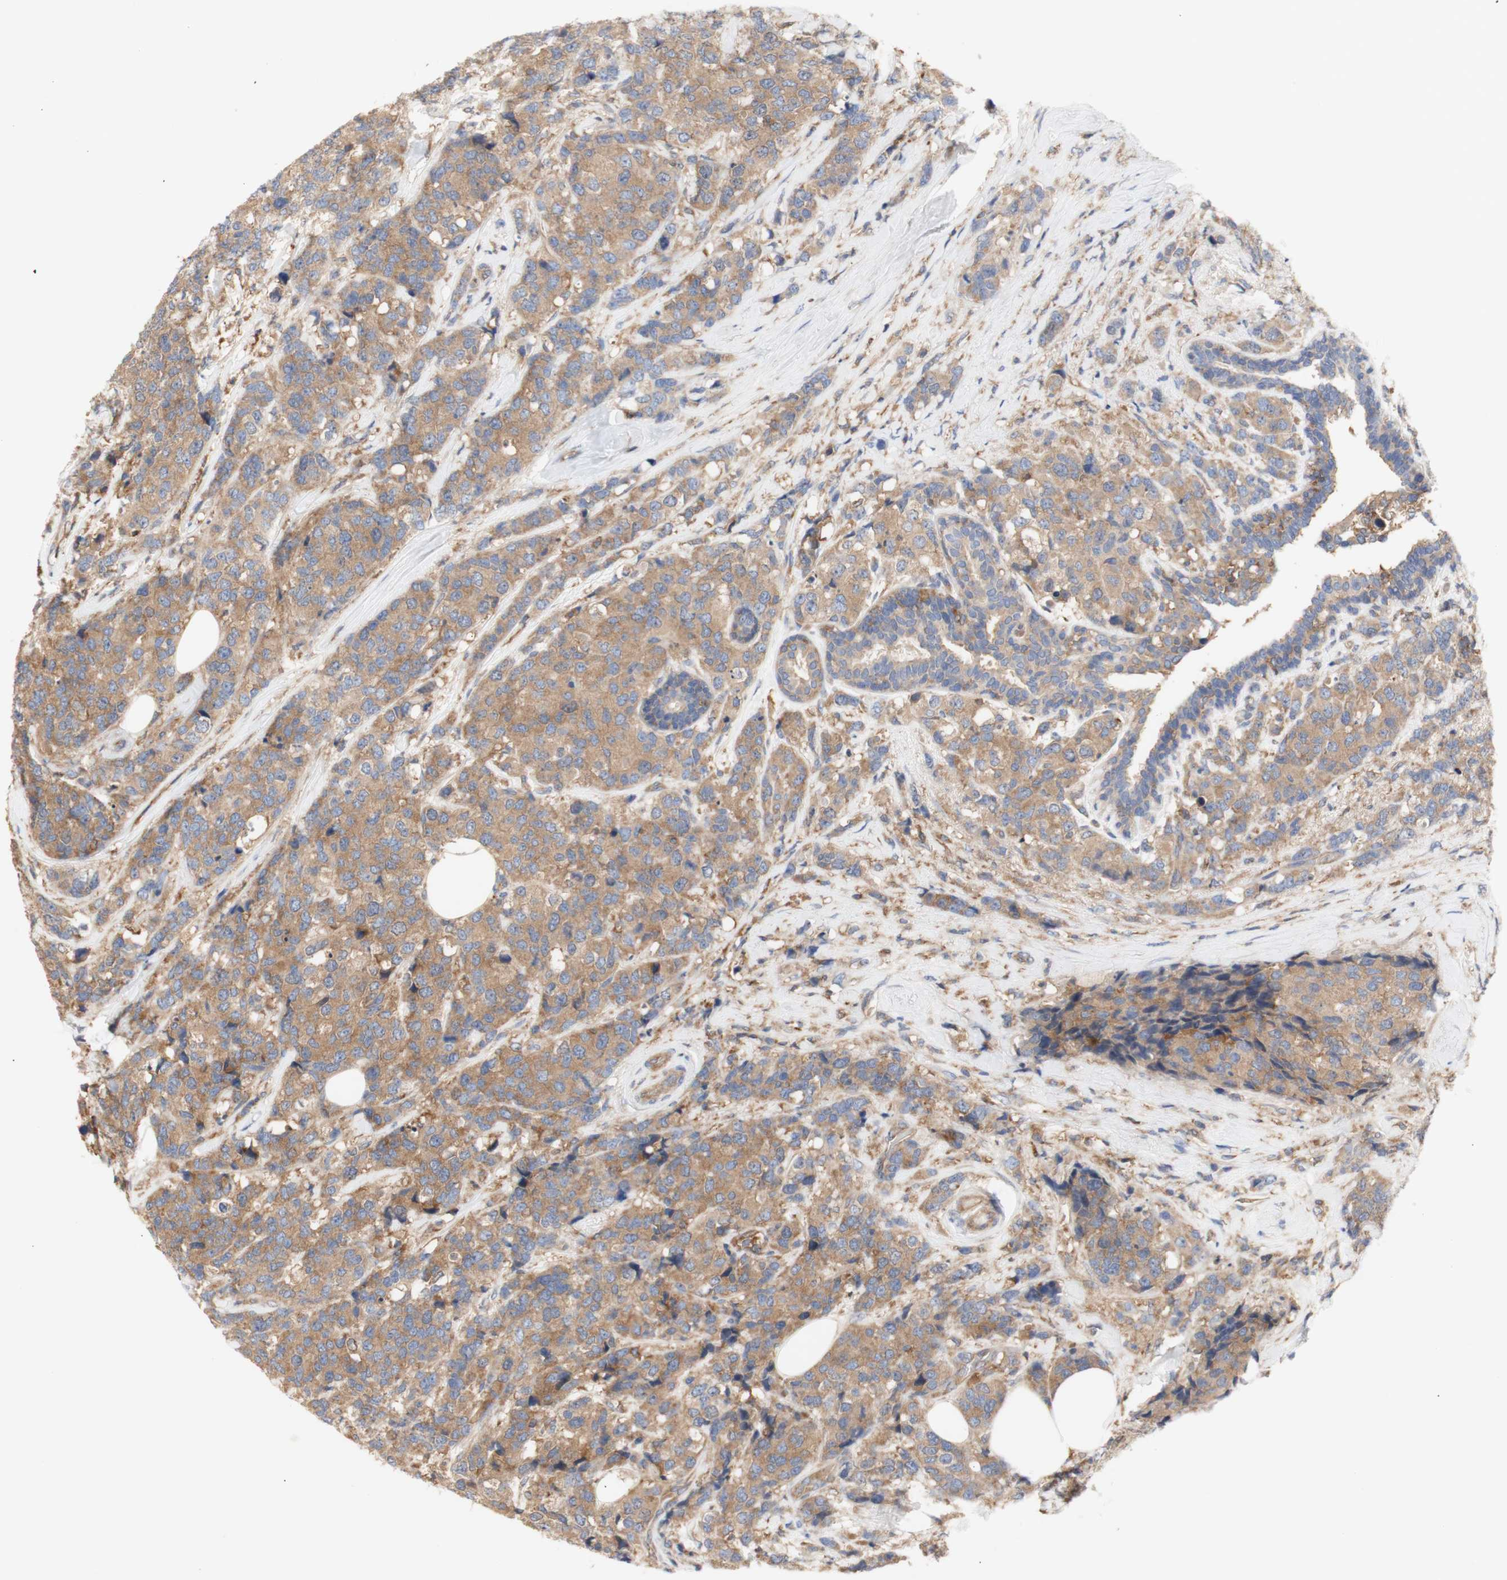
{"staining": {"intensity": "moderate", "quantity": ">75%", "location": "cytoplasmic/membranous"}, "tissue": "breast cancer", "cell_type": "Tumor cells", "image_type": "cancer", "snomed": [{"axis": "morphology", "description": "Lobular carcinoma"}, {"axis": "topography", "description": "Breast"}], "caption": "Human breast lobular carcinoma stained for a protein (brown) reveals moderate cytoplasmic/membranous positive staining in about >75% of tumor cells.", "gene": "IKBKG", "patient": {"sex": "female", "age": 59}}